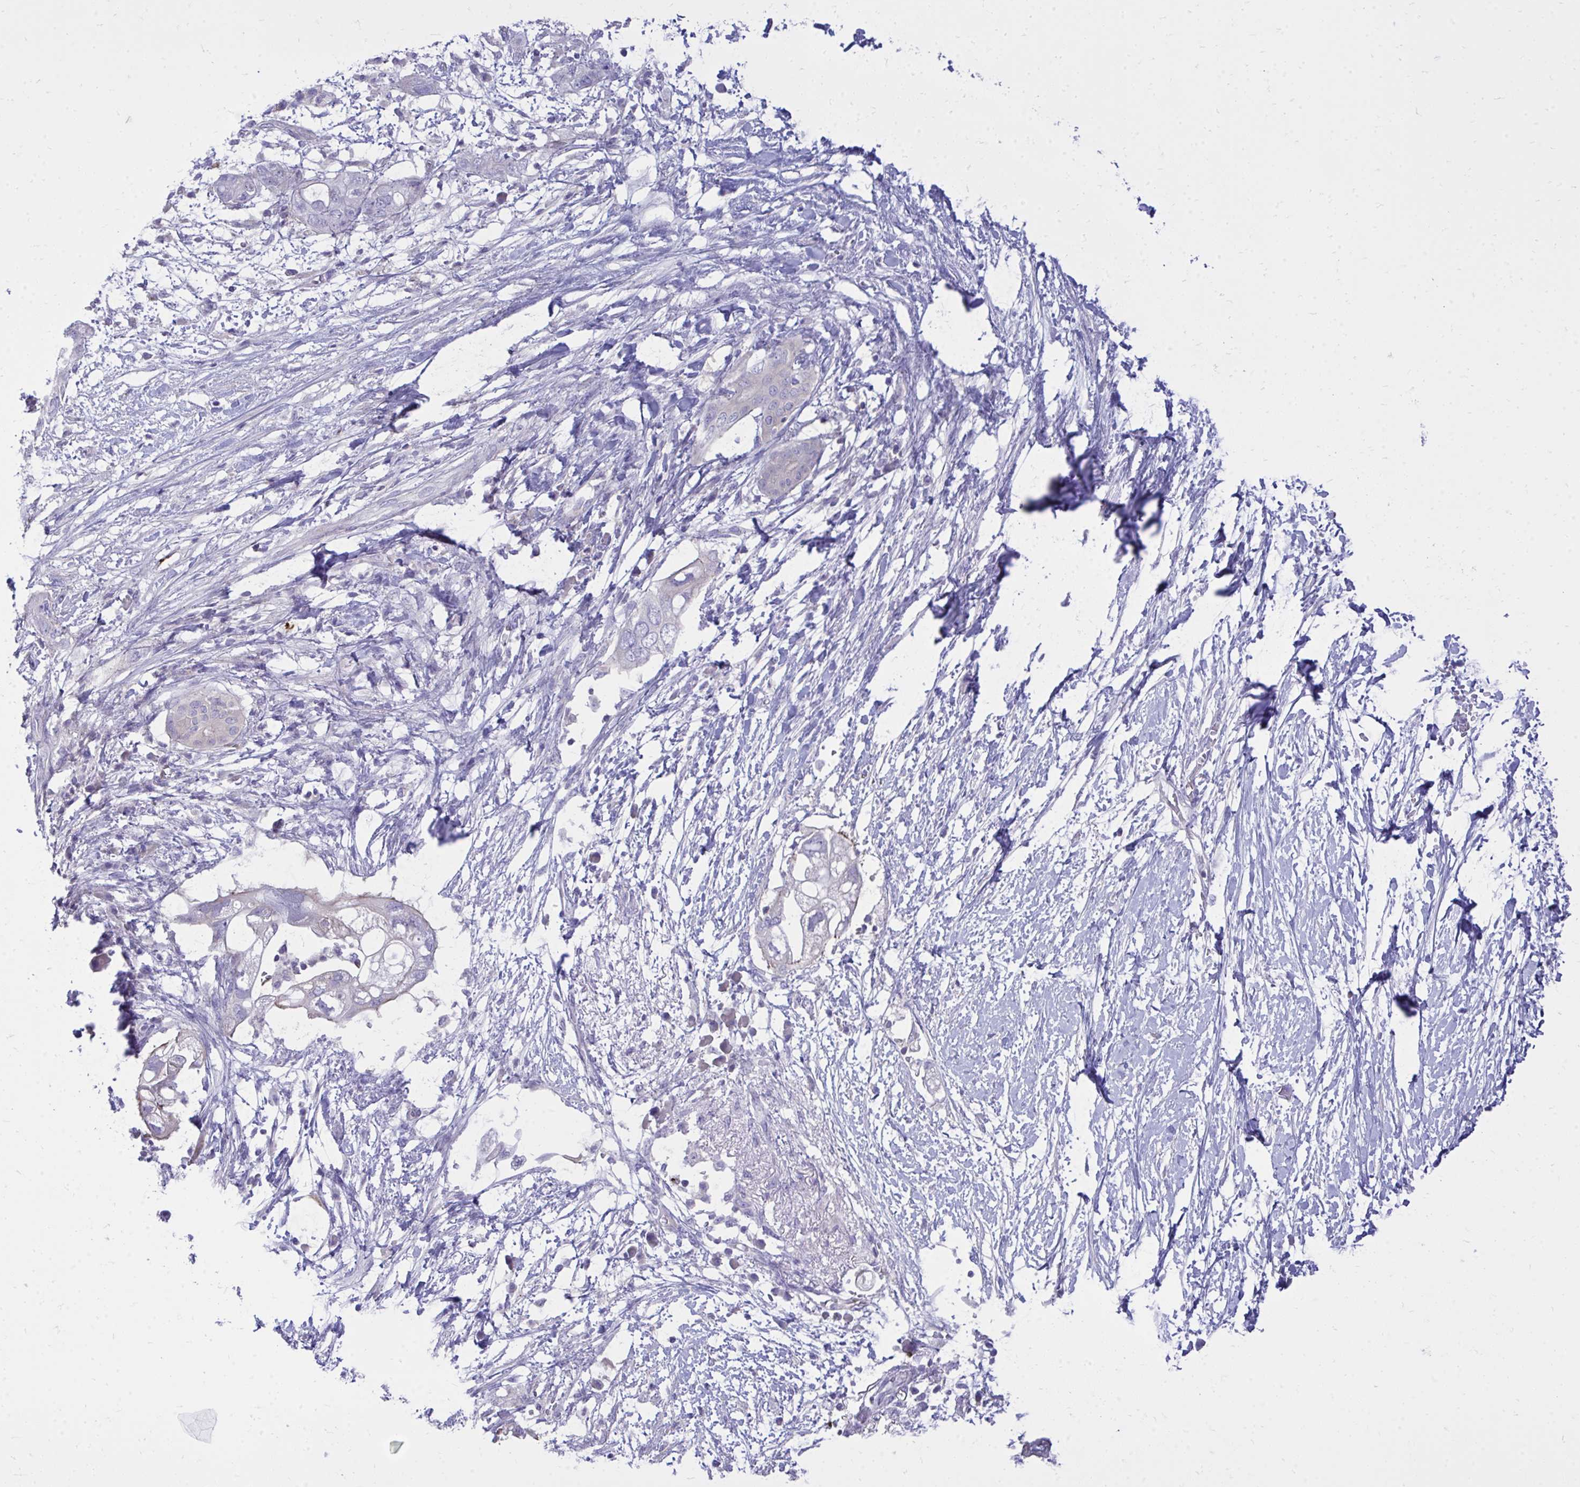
{"staining": {"intensity": "negative", "quantity": "none", "location": "none"}, "tissue": "pancreatic cancer", "cell_type": "Tumor cells", "image_type": "cancer", "snomed": [{"axis": "morphology", "description": "Adenocarcinoma, NOS"}, {"axis": "topography", "description": "Pancreas"}], "caption": "Immunohistochemistry micrograph of neoplastic tissue: adenocarcinoma (pancreatic) stained with DAB displays no significant protein positivity in tumor cells. (Brightfield microscopy of DAB (3,3'-diaminobenzidine) immunohistochemistry at high magnification).", "gene": "TP53I11", "patient": {"sex": "female", "age": 72}}